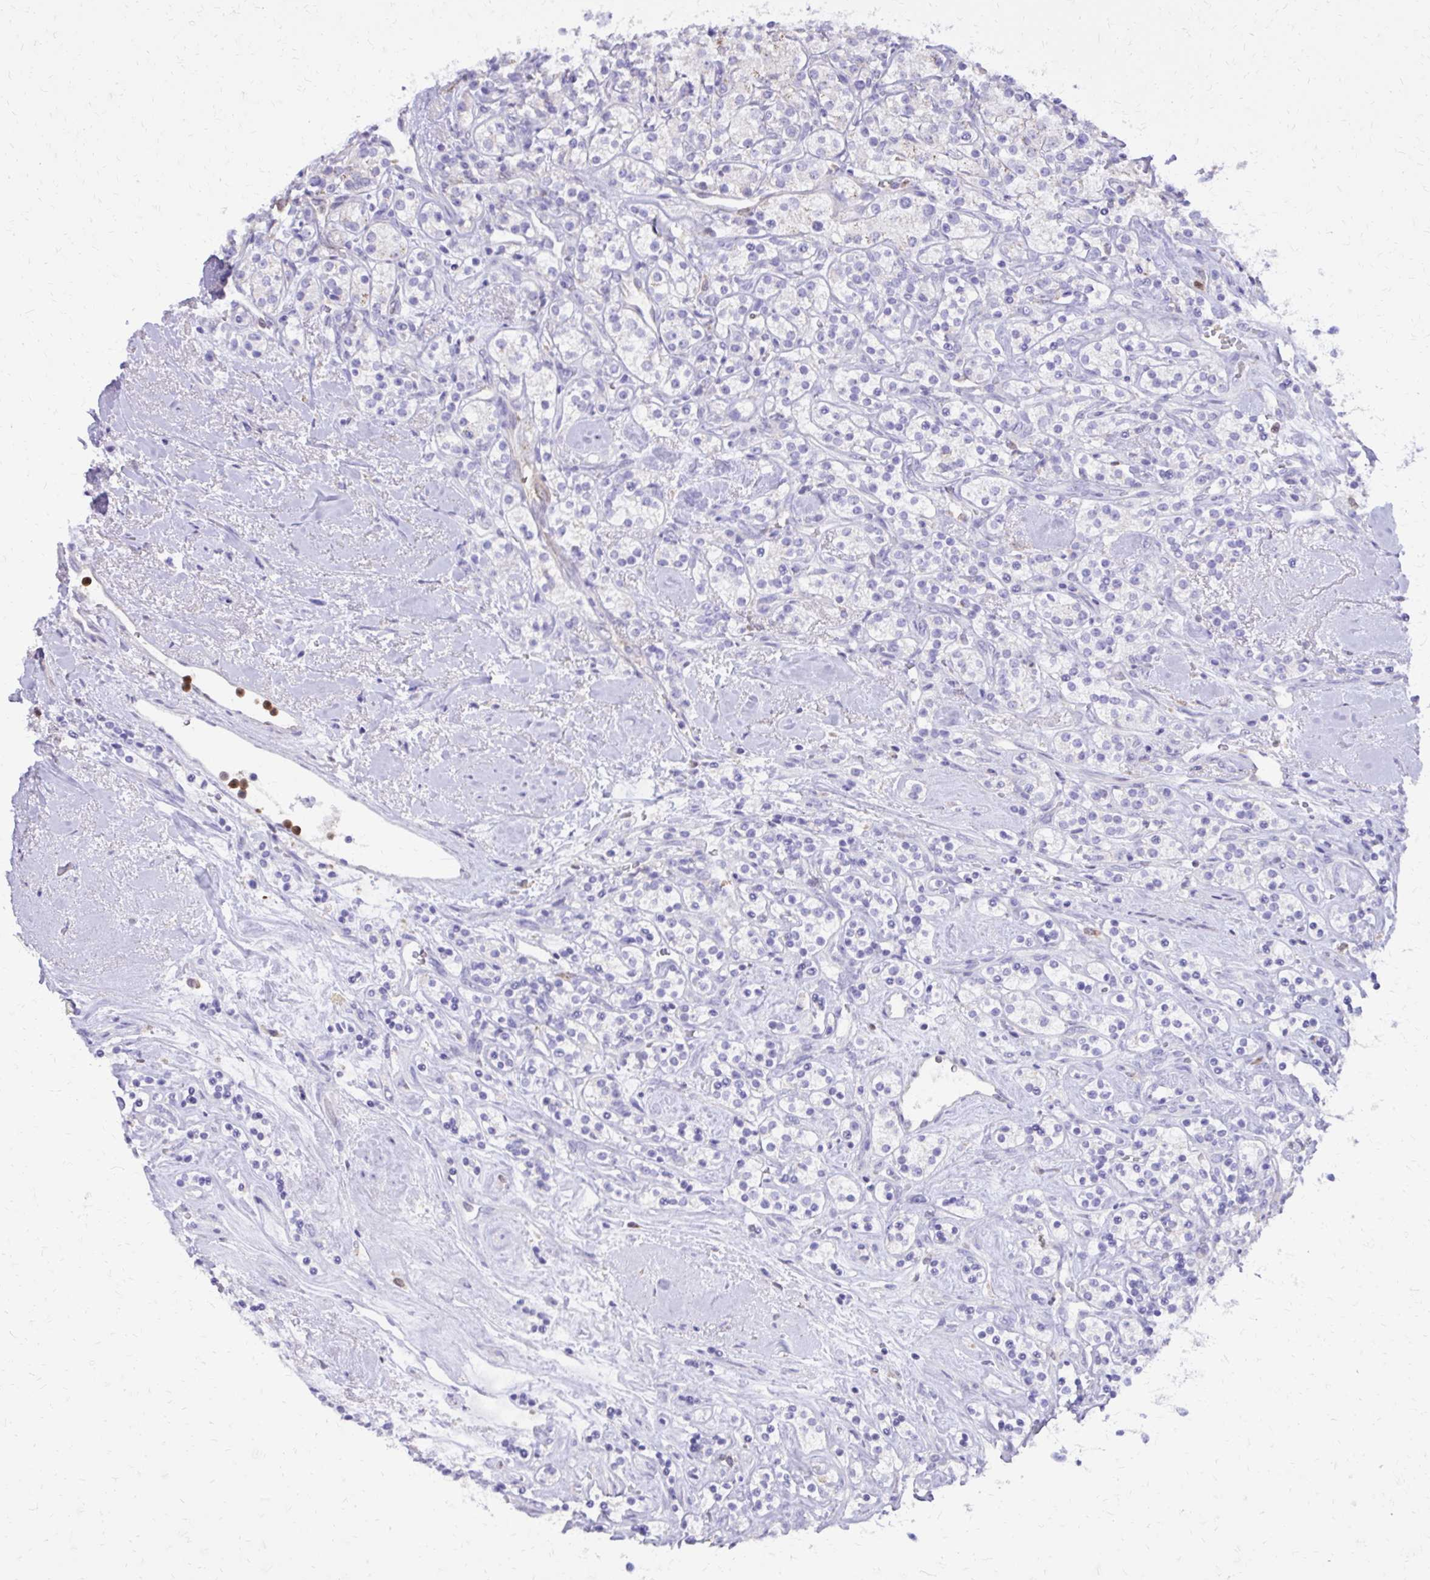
{"staining": {"intensity": "negative", "quantity": "none", "location": "none"}, "tissue": "renal cancer", "cell_type": "Tumor cells", "image_type": "cancer", "snomed": [{"axis": "morphology", "description": "Adenocarcinoma, NOS"}, {"axis": "topography", "description": "Kidney"}], "caption": "The photomicrograph shows no significant positivity in tumor cells of renal cancer (adenocarcinoma). Brightfield microscopy of IHC stained with DAB (brown) and hematoxylin (blue), captured at high magnification.", "gene": "CAT", "patient": {"sex": "male", "age": 77}}